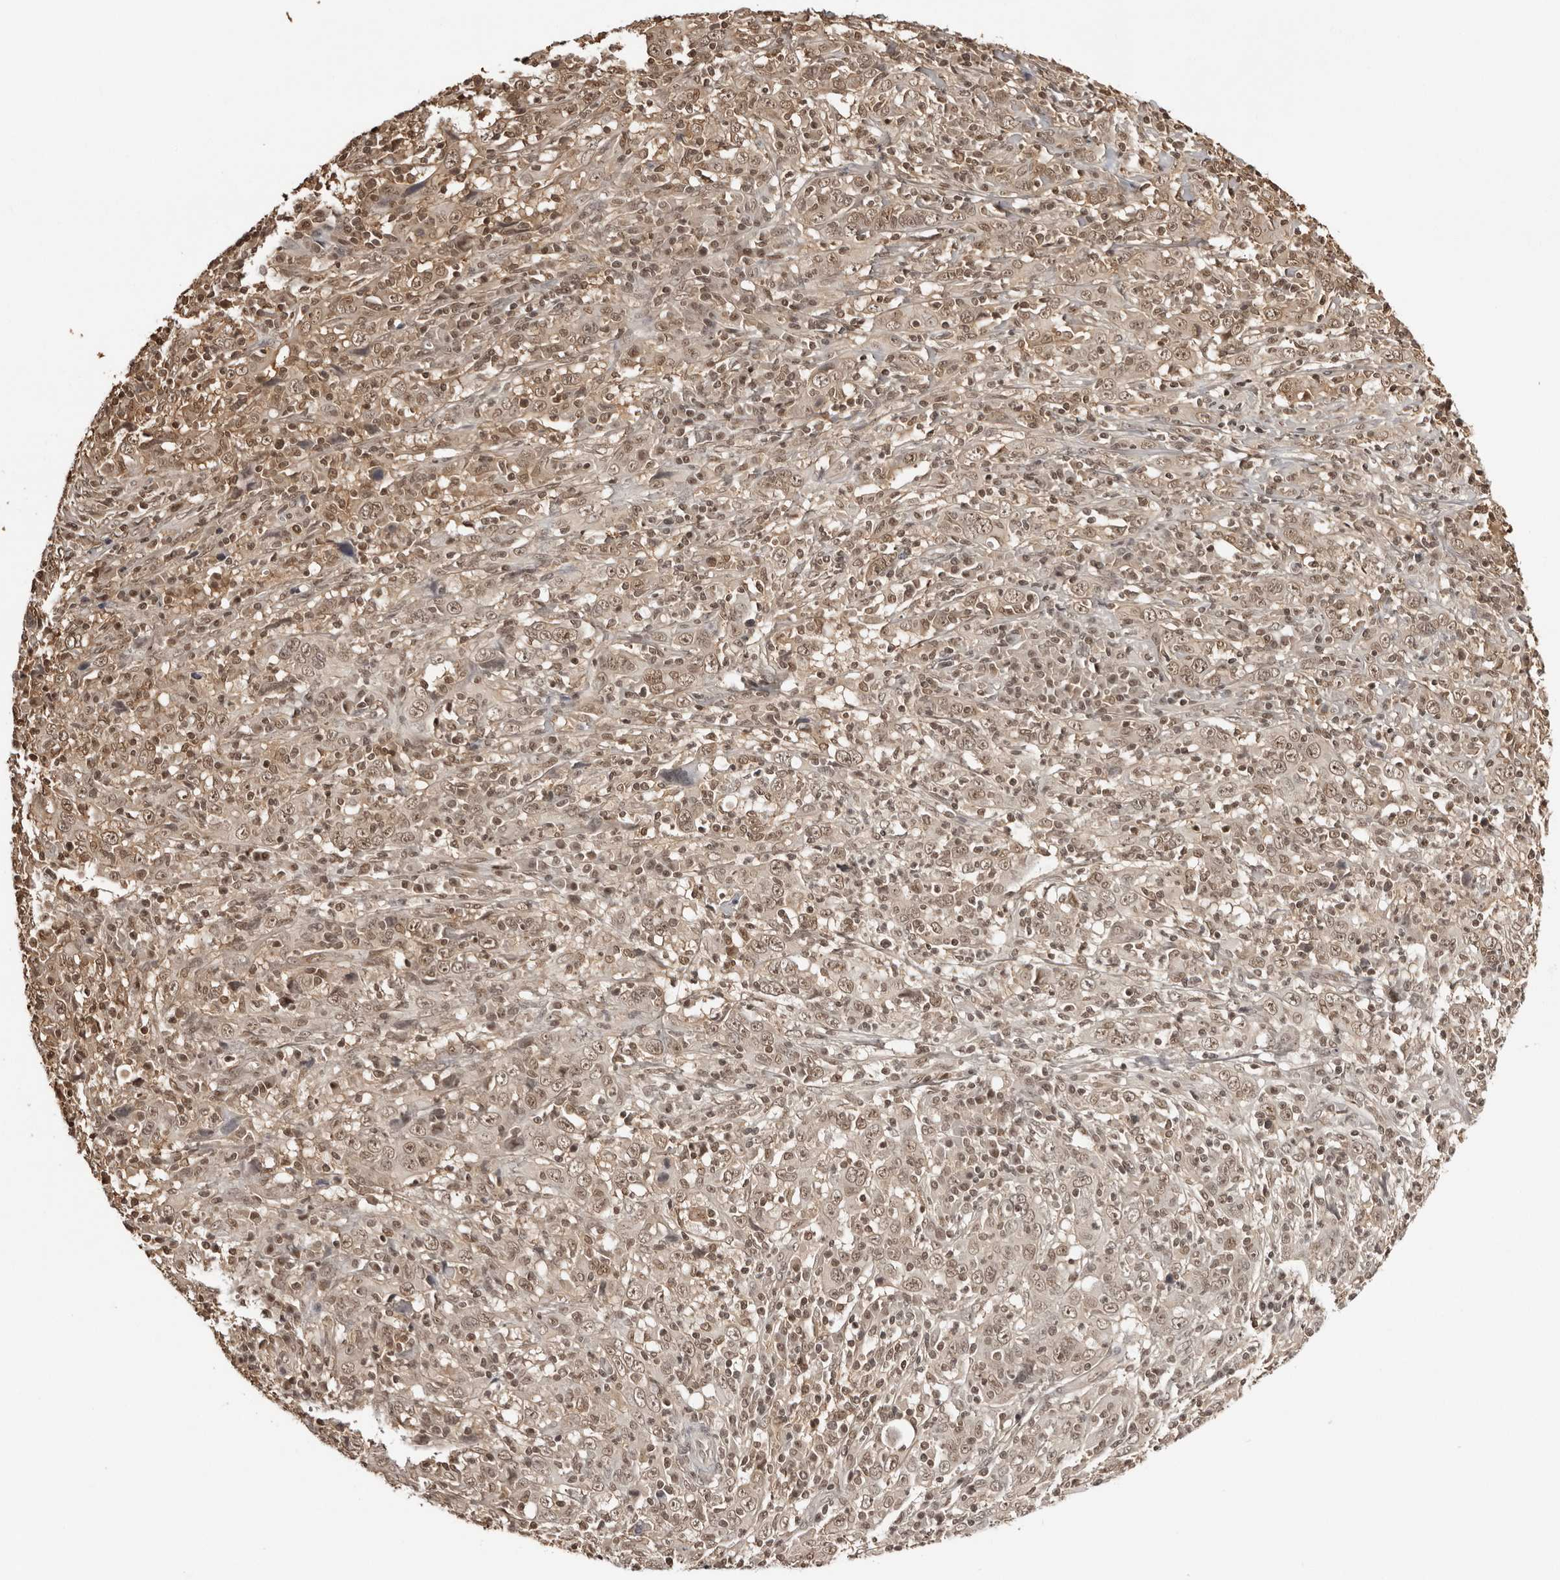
{"staining": {"intensity": "moderate", "quantity": "25%-75%", "location": "nuclear"}, "tissue": "cervical cancer", "cell_type": "Tumor cells", "image_type": "cancer", "snomed": [{"axis": "morphology", "description": "Squamous cell carcinoma, NOS"}, {"axis": "topography", "description": "Cervix"}], "caption": "Cervical squamous cell carcinoma stained with immunohistochemistry (IHC) exhibits moderate nuclear expression in approximately 25%-75% of tumor cells.", "gene": "SDE2", "patient": {"sex": "female", "age": 46}}